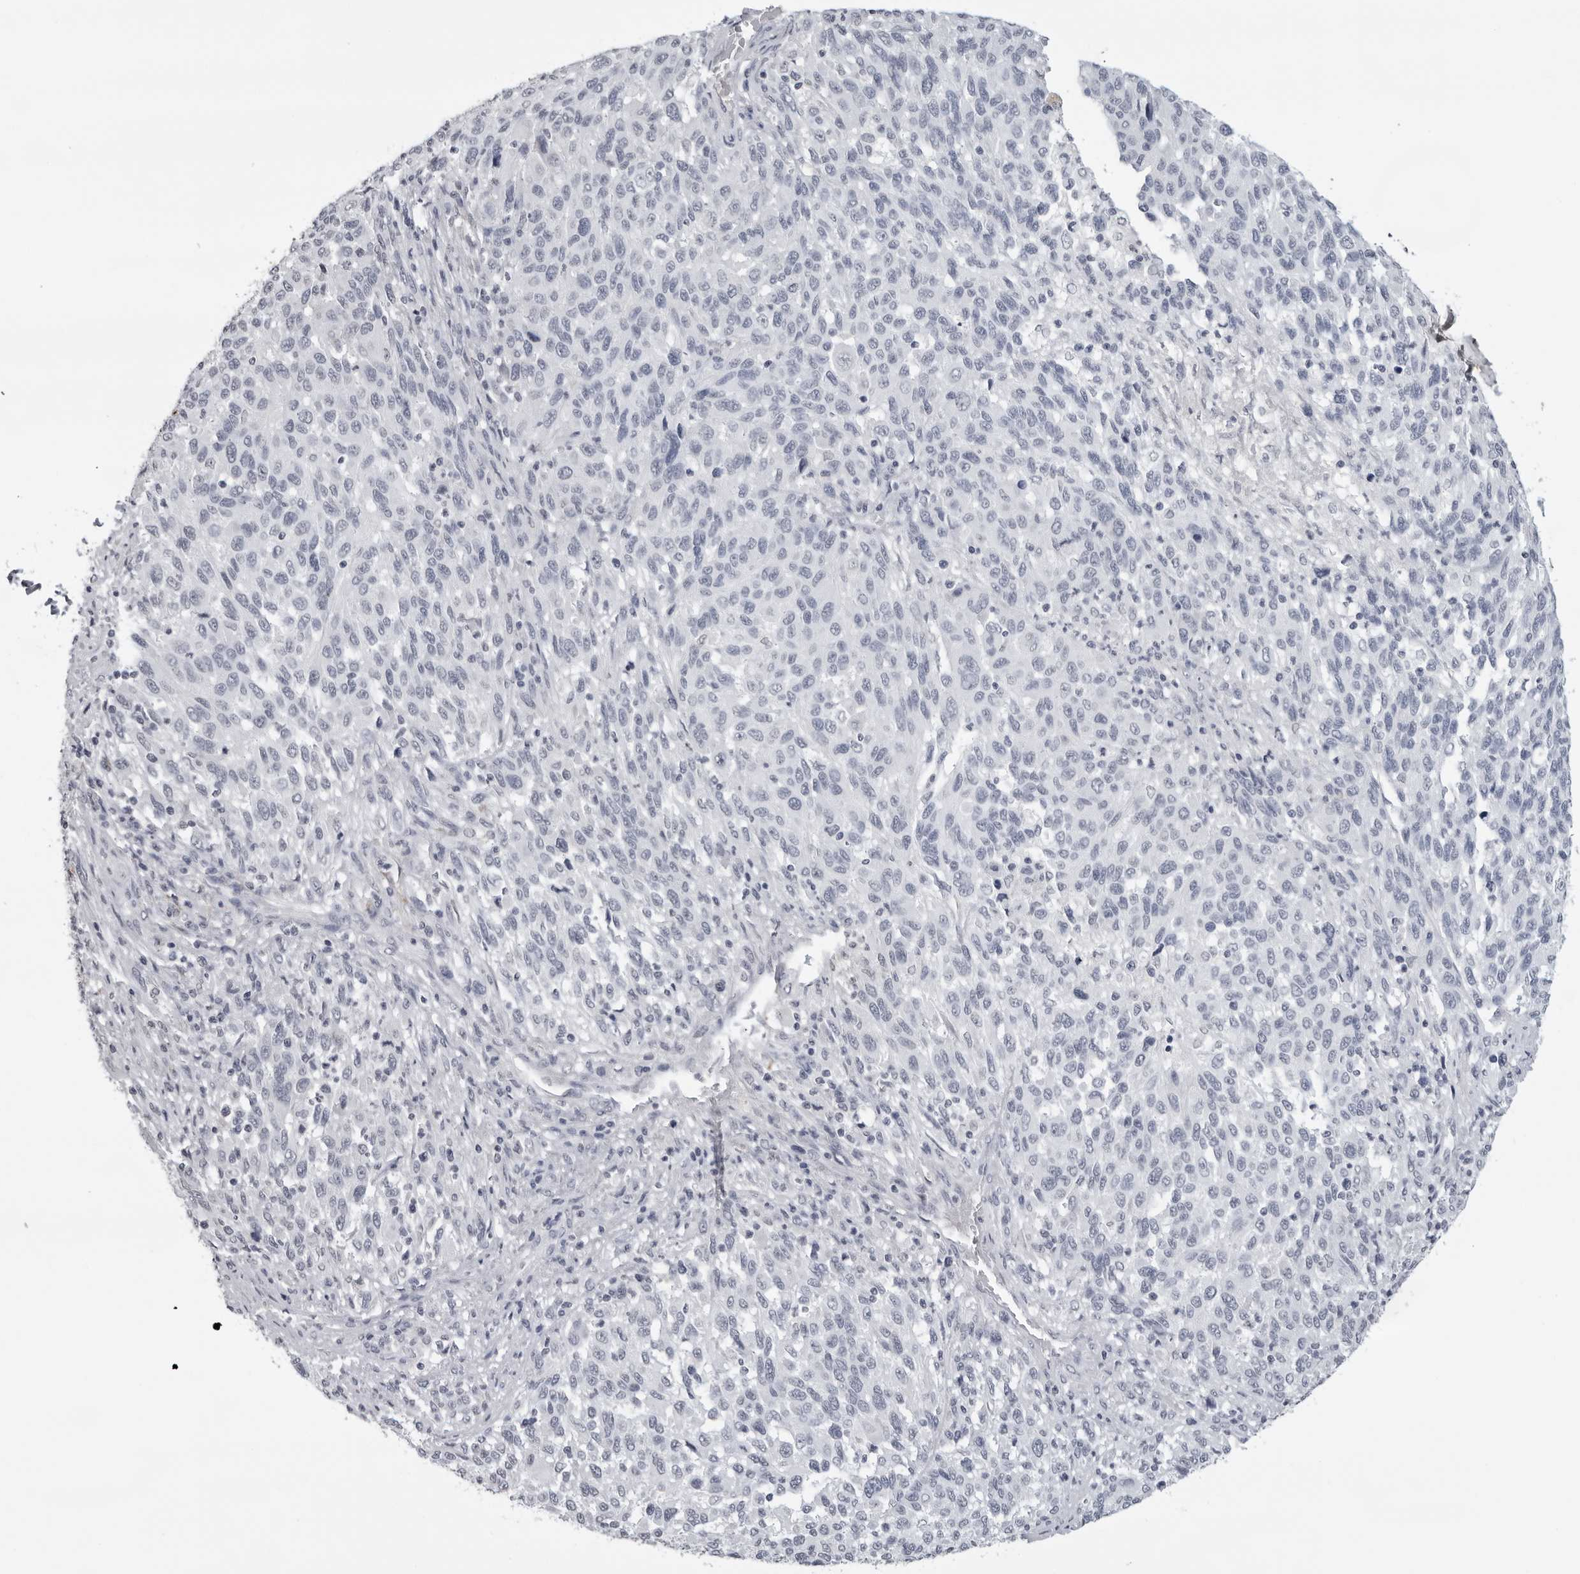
{"staining": {"intensity": "negative", "quantity": "none", "location": "none"}, "tissue": "melanoma", "cell_type": "Tumor cells", "image_type": "cancer", "snomed": [{"axis": "morphology", "description": "Malignant melanoma, Metastatic site"}, {"axis": "topography", "description": "Lymph node"}], "caption": "High power microscopy histopathology image of an immunohistochemistry histopathology image of malignant melanoma (metastatic site), revealing no significant positivity in tumor cells.", "gene": "SERPINF2", "patient": {"sex": "male", "age": 61}}